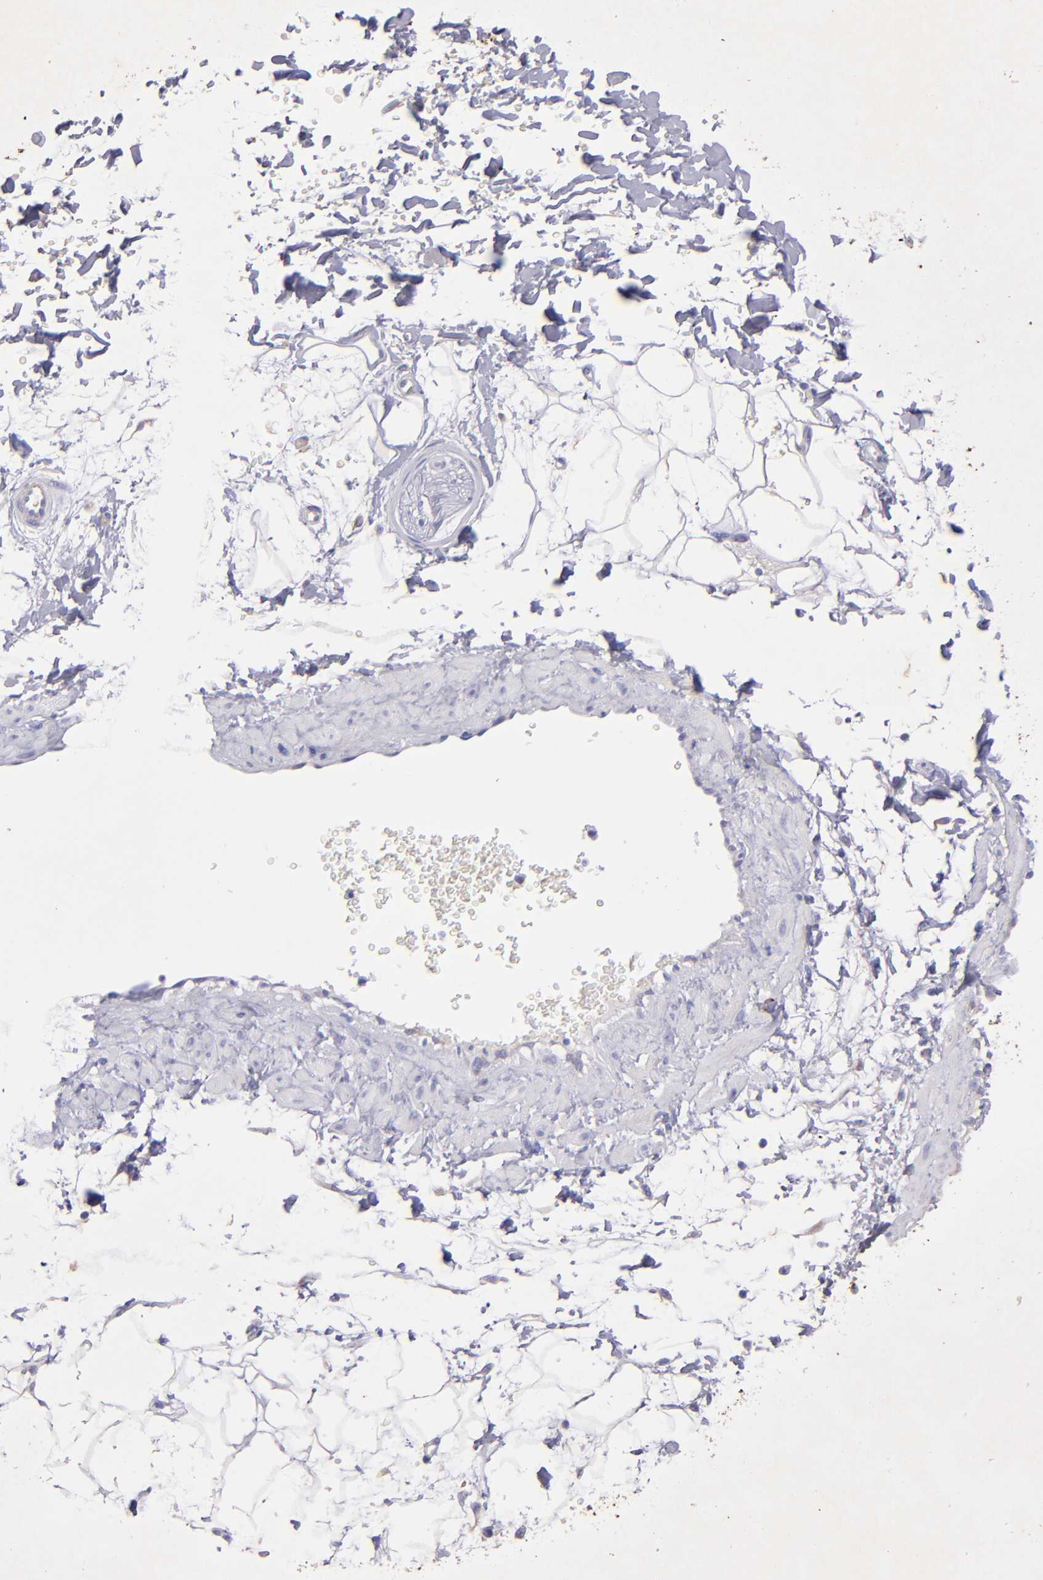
{"staining": {"intensity": "negative", "quantity": "none", "location": "none"}, "tissue": "adipose tissue", "cell_type": "Adipocytes", "image_type": "normal", "snomed": [{"axis": "morphology", "description": "Normal tissue, NOS"}, {"axis": "topography", "description": "Soft tissue"}], "caption": "IHC photomicrograph of normal adipose tissue: human adipose tissue stained with DAB (3,3'-diaminobenzidine) displays no significant protein positivity in adipocytes.", "gene": "TG", "patient": {"sex": "male", "age": 72}}